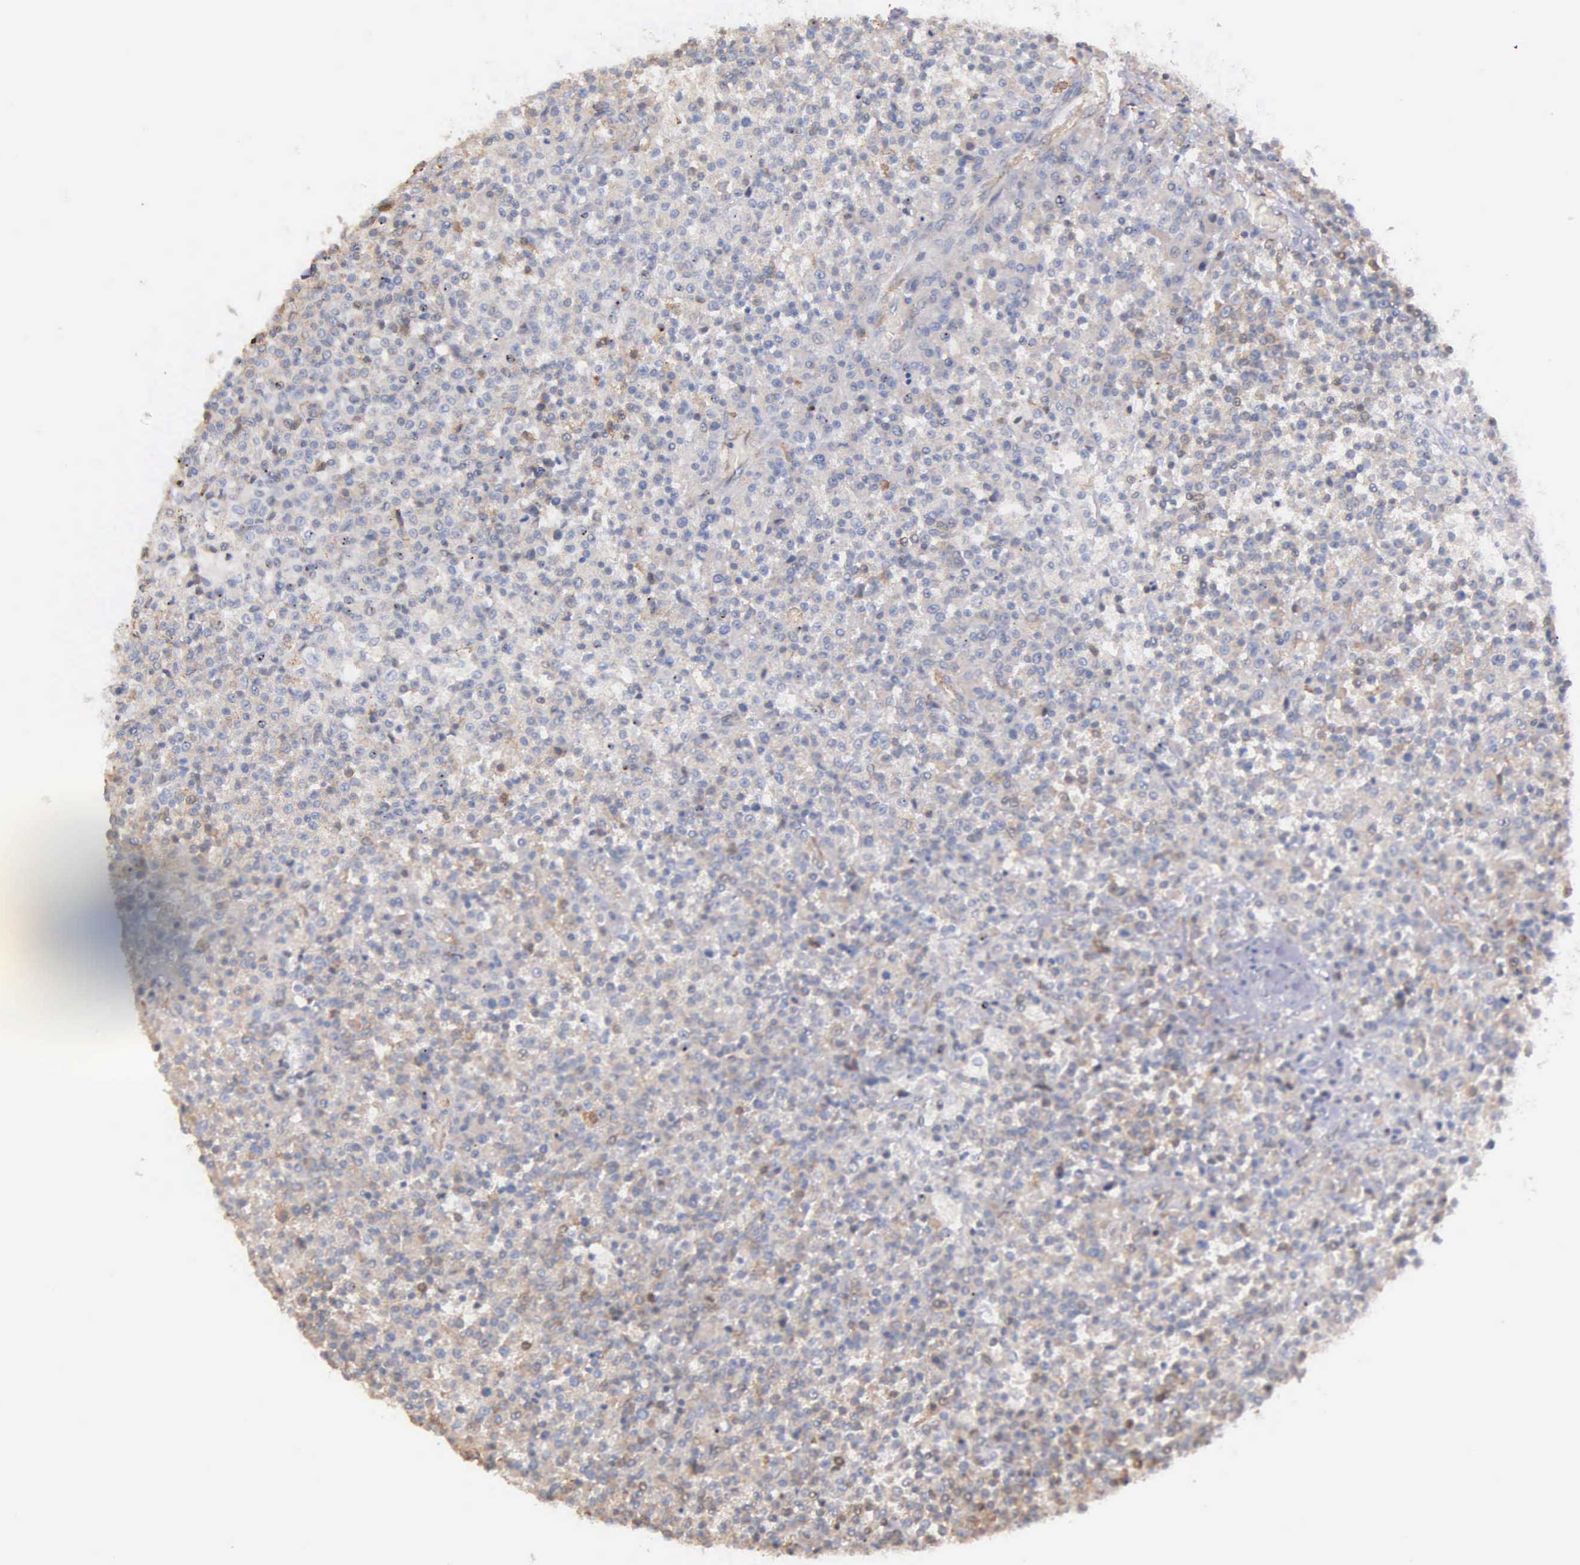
{"staining": {"intensity": "weak", "quantity": "25%-75%", "location": "cytoplasmic/membranous"}, "tissue": "testis cancer", "cell_type": "Tumor cells", "image_type": "cancer", "snomed": [{"axis": "morphology", "description": "Seminoma, NOS"}, {"axis": "topography", "description": "Testis"}], "caption": "Brown immunohistochemical staining in human seminoma (testis) reveals weak cytoplasmic/membranous positivity in about 25%-75% of tumor cells. The staining was performed using DAB, with brown indicating positive protein expression. Nuclei are stained blue with hematoxylin.", "gene": "ZC3H12B", "patient": {"sex": "male", "age": 59}}